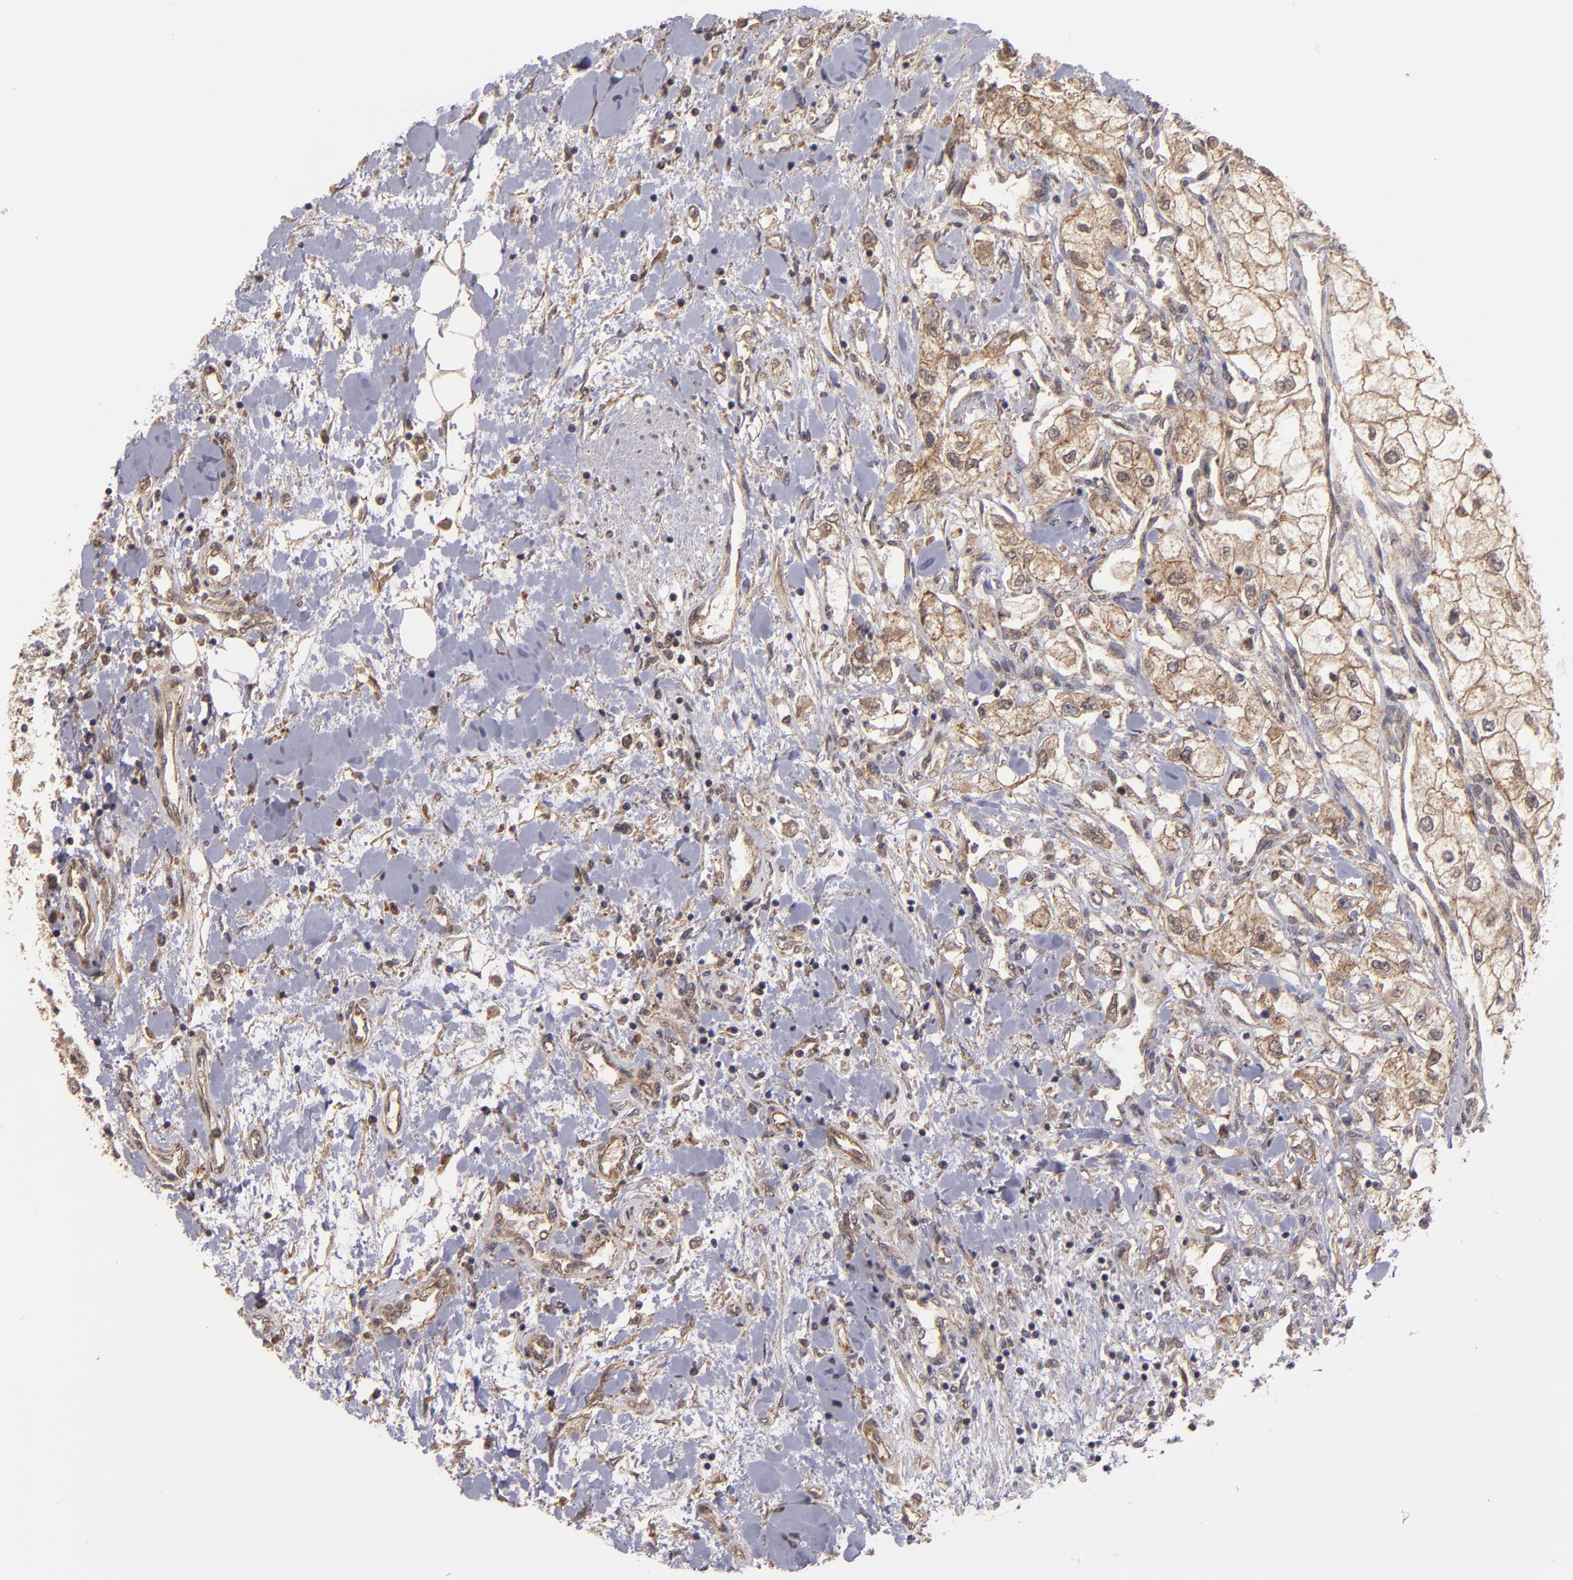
{"staining": {"intensity": "moderate", "quantity": "25%-75%", "location": "cytoplasmic/membranous"}, "tissue": "renal cancer", "cell_type": "Tumor cells", "image_type": "cancer", "snomed": [{"axis": "morphology", "description": "Adenocarcinoma, NOS"}, {"axis": "topography", "description": "Kidney"}], "caption": "Tumor cells exhibit medium levels of moderate cytoplasmic/membranous positivity in about 25%-75% of cells in renal adenocarcinoma. (DAB IHC, brown staining for protein, blue staining for nuclei).", "gene": "SIPA1L1", "patient": {"sex": "male", "age": 57}}